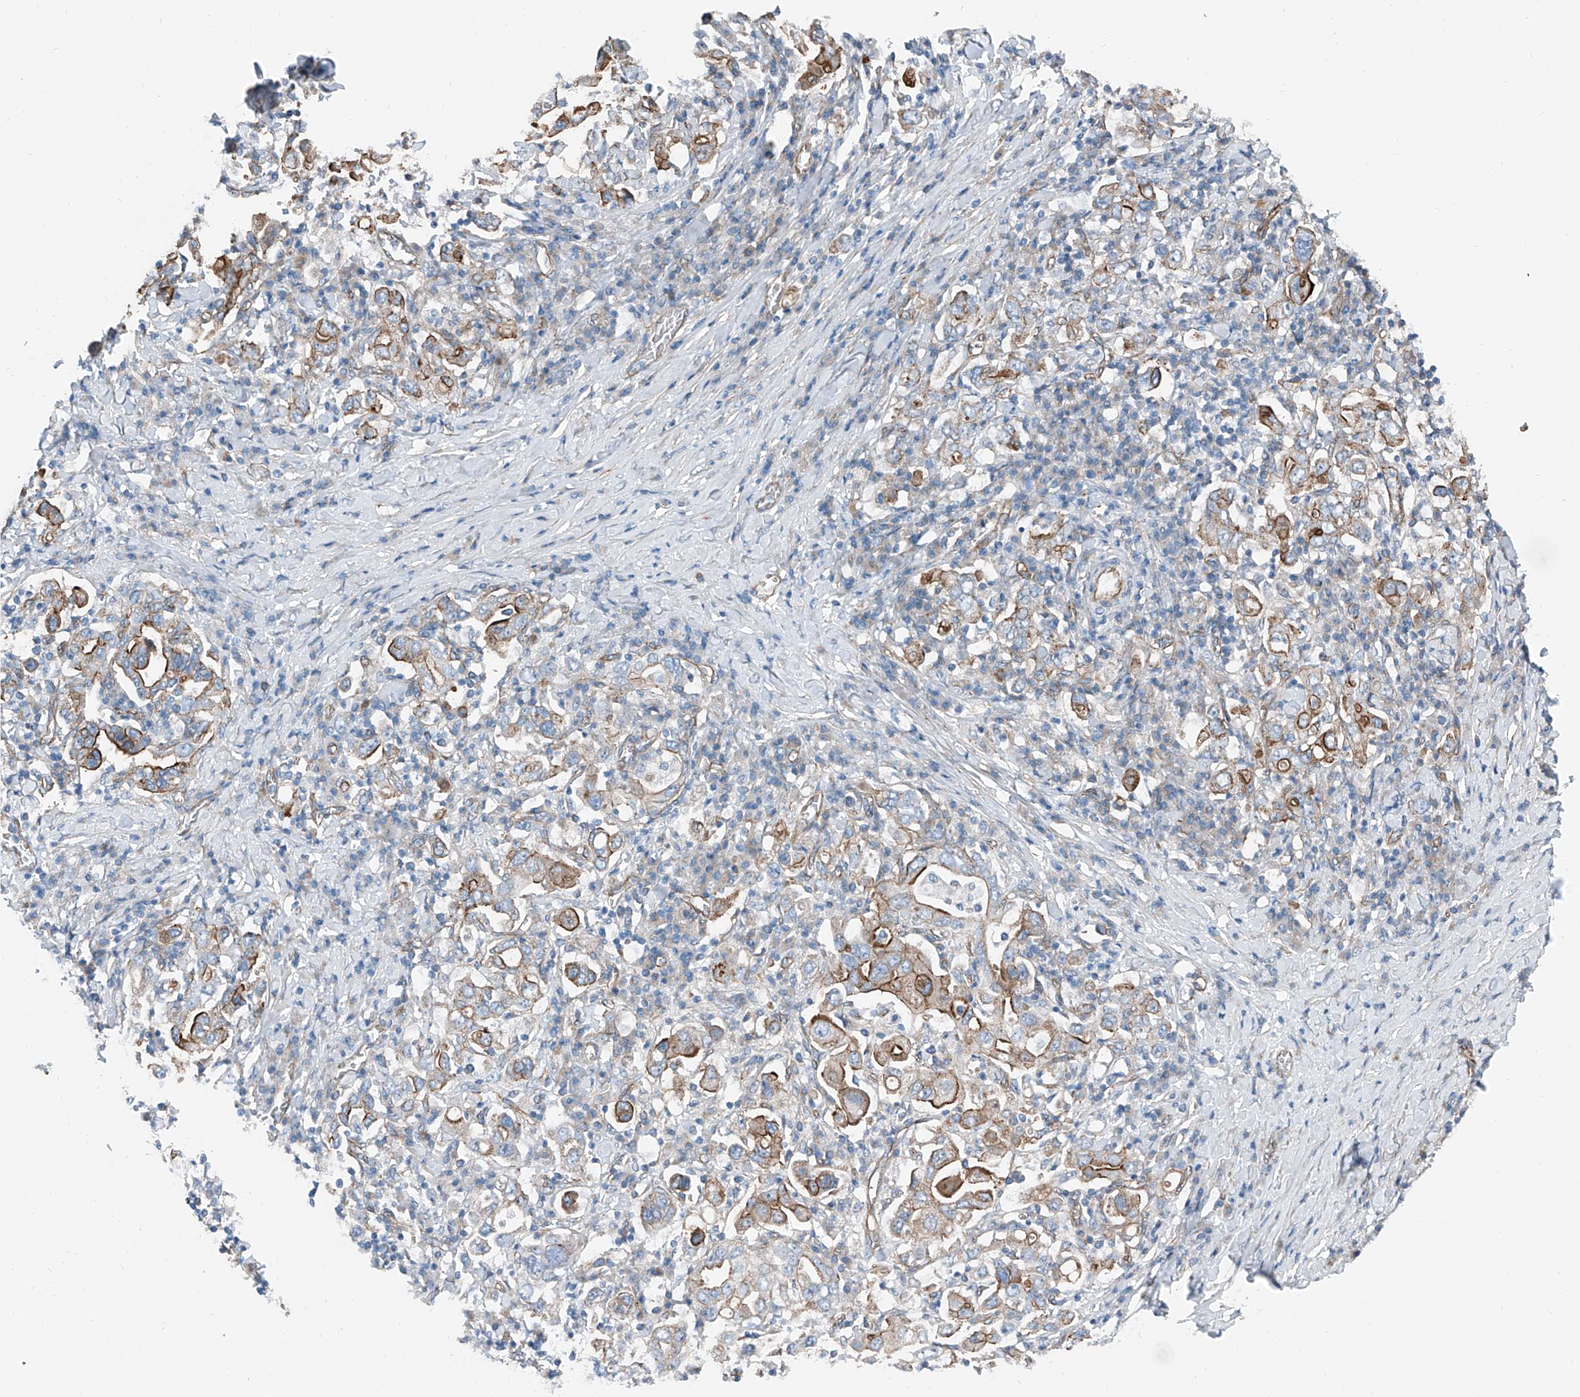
{"staining": {"intensity": "moderate", "quantity": ">75%", "location": "cytoplasmic/membranous"}, "tissue": "stomach cancer", "cell_type": "Tumor cells", "image_type": "cancer", "snomed": [{"axis": "morphology", "description": "Adenocarcinoma, NOS"}, {"axis": "topography", "description": "Stomach, upper"}], "caption": "This is an image of IHC staining of stomach cancer, which shows moderate staining in the cytoplasmic/membranous of tumor cells.", "gene": "THEMIS2", "patient": {"sex": "male", "age": 62}}